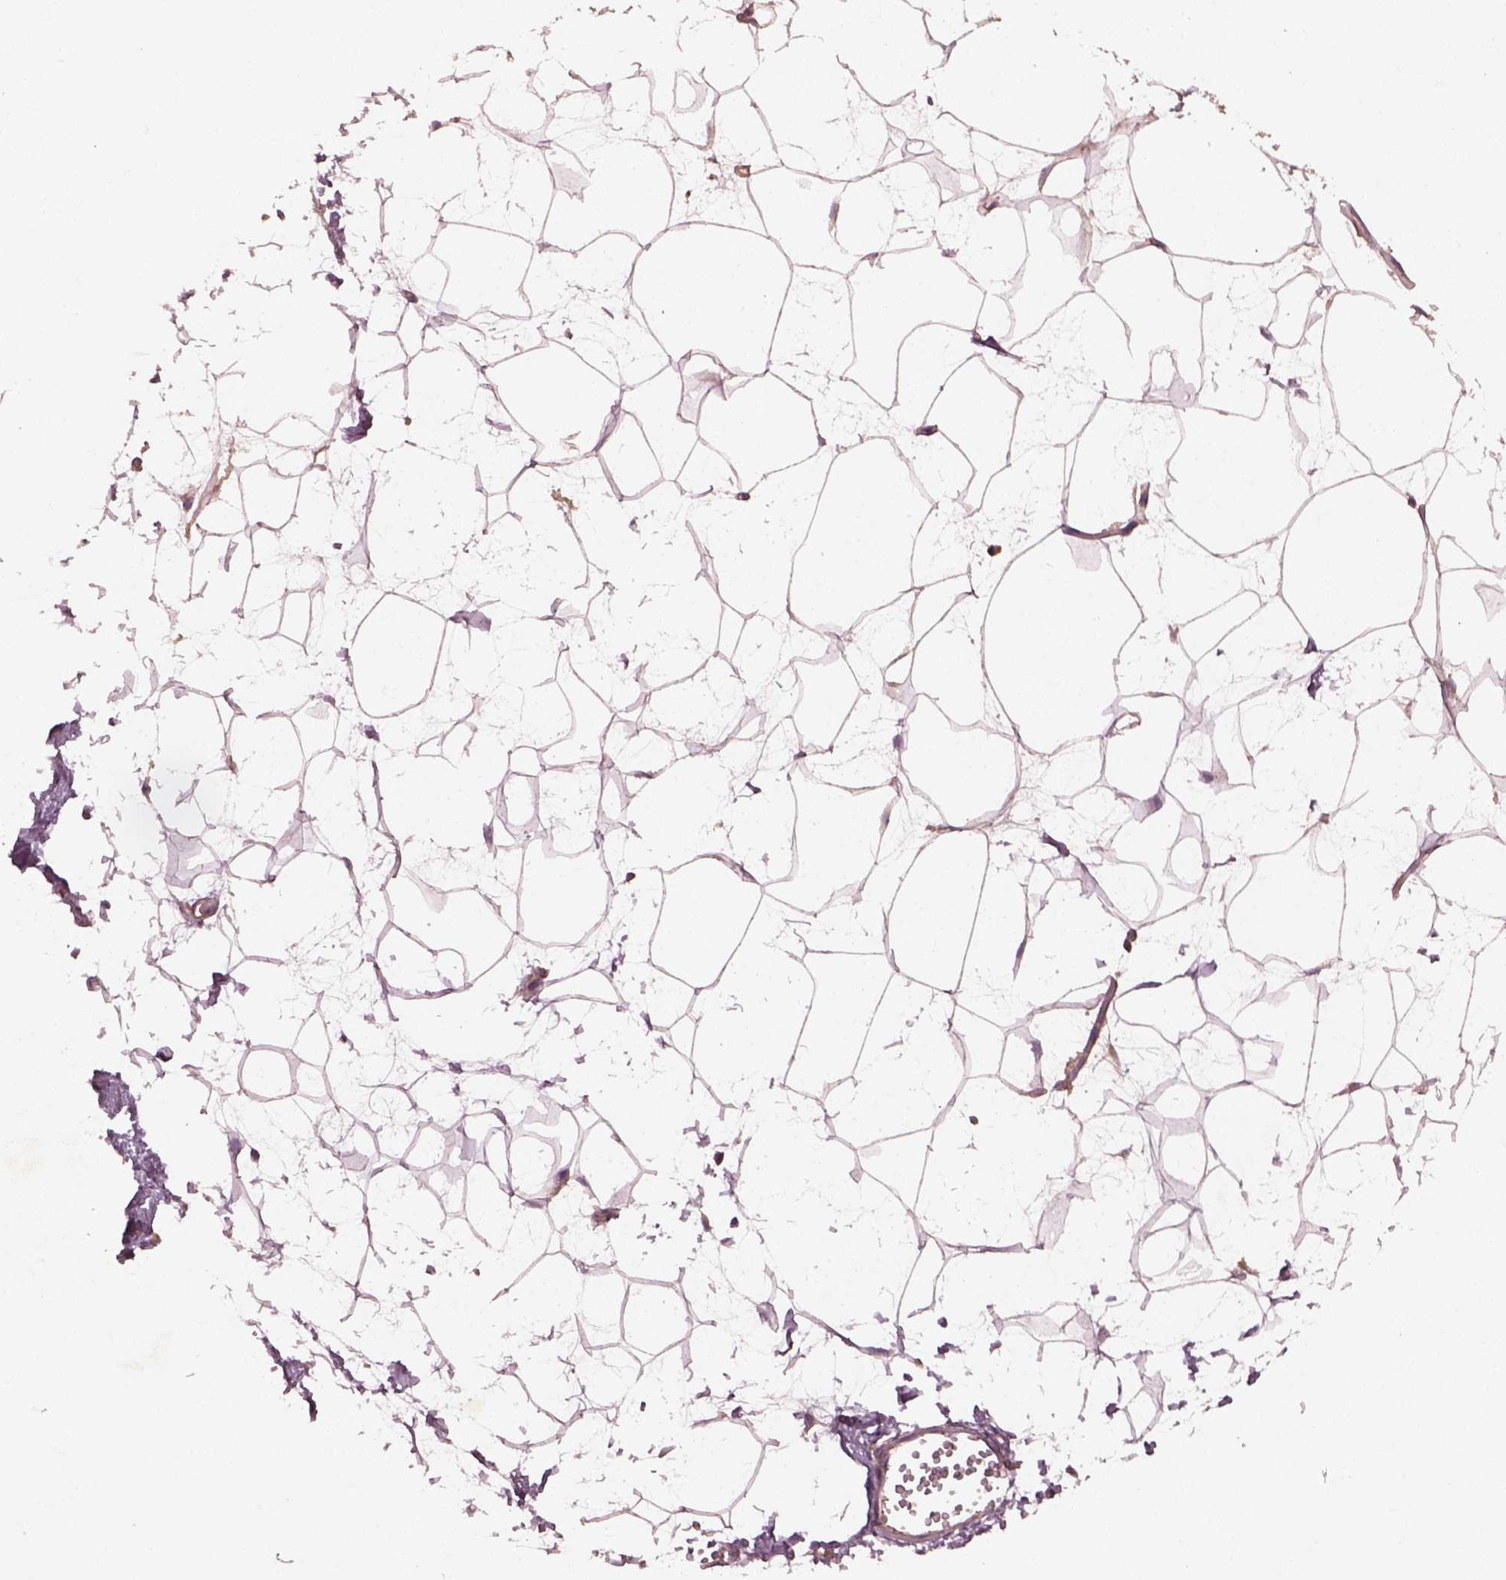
{"staining": {"intensity": "negative", "quantity": "none", "location": "none"}, "tissue": "breast", "cell_type": "Adipocytes", "image_type": "normal", "snomed": [{"axis": "morphology", "description": "Normal tissue, NOS"}, {"axis": "topography", "description": "Breast"}], "caption": "The IHC histopathology image has no significant expression in adipocytes of breast. Nuclei are stained in blue.", "gene": "FAM234A", "patient": {"sex": "female", "age": 45}}